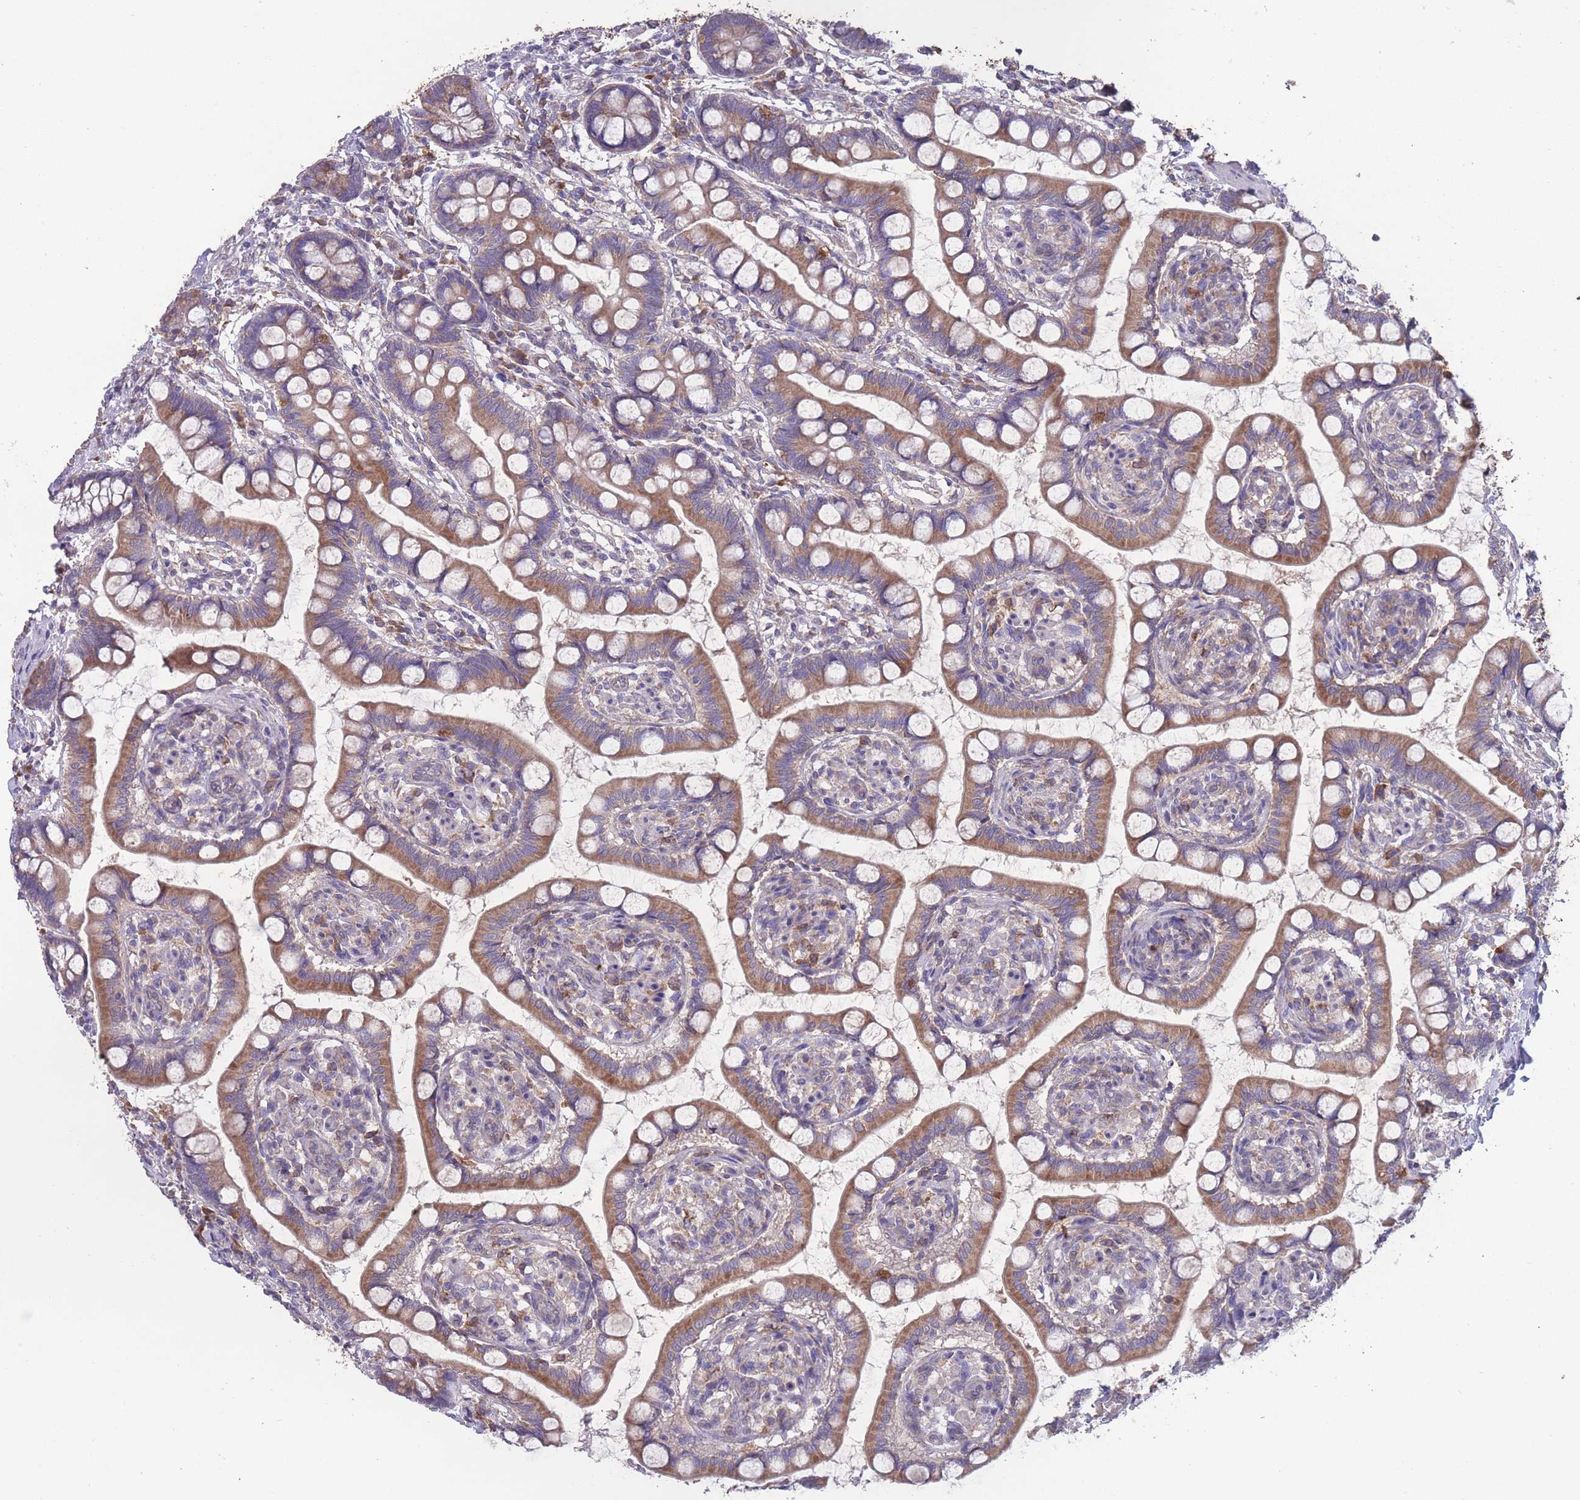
{"staining": {"intensity": "moderate", "quantity": ">75%", "location": "cytoplasmic/membranous"}, "tissue": "small intestine", "cell_type": "Glandular cells", "image_type": "normal", "snomed": [{"axis": "morphology", "description": "Normal tissue, NOS"}, {"axis": "topography", "description": "Small intestine"}], "caption": "Moderate cytoplasmic/membranous protein positivity is identified in about >75% of glandular cells in small intestine.", "gene": "STIM2", "patient": {"sex": "male", "age": 52}}